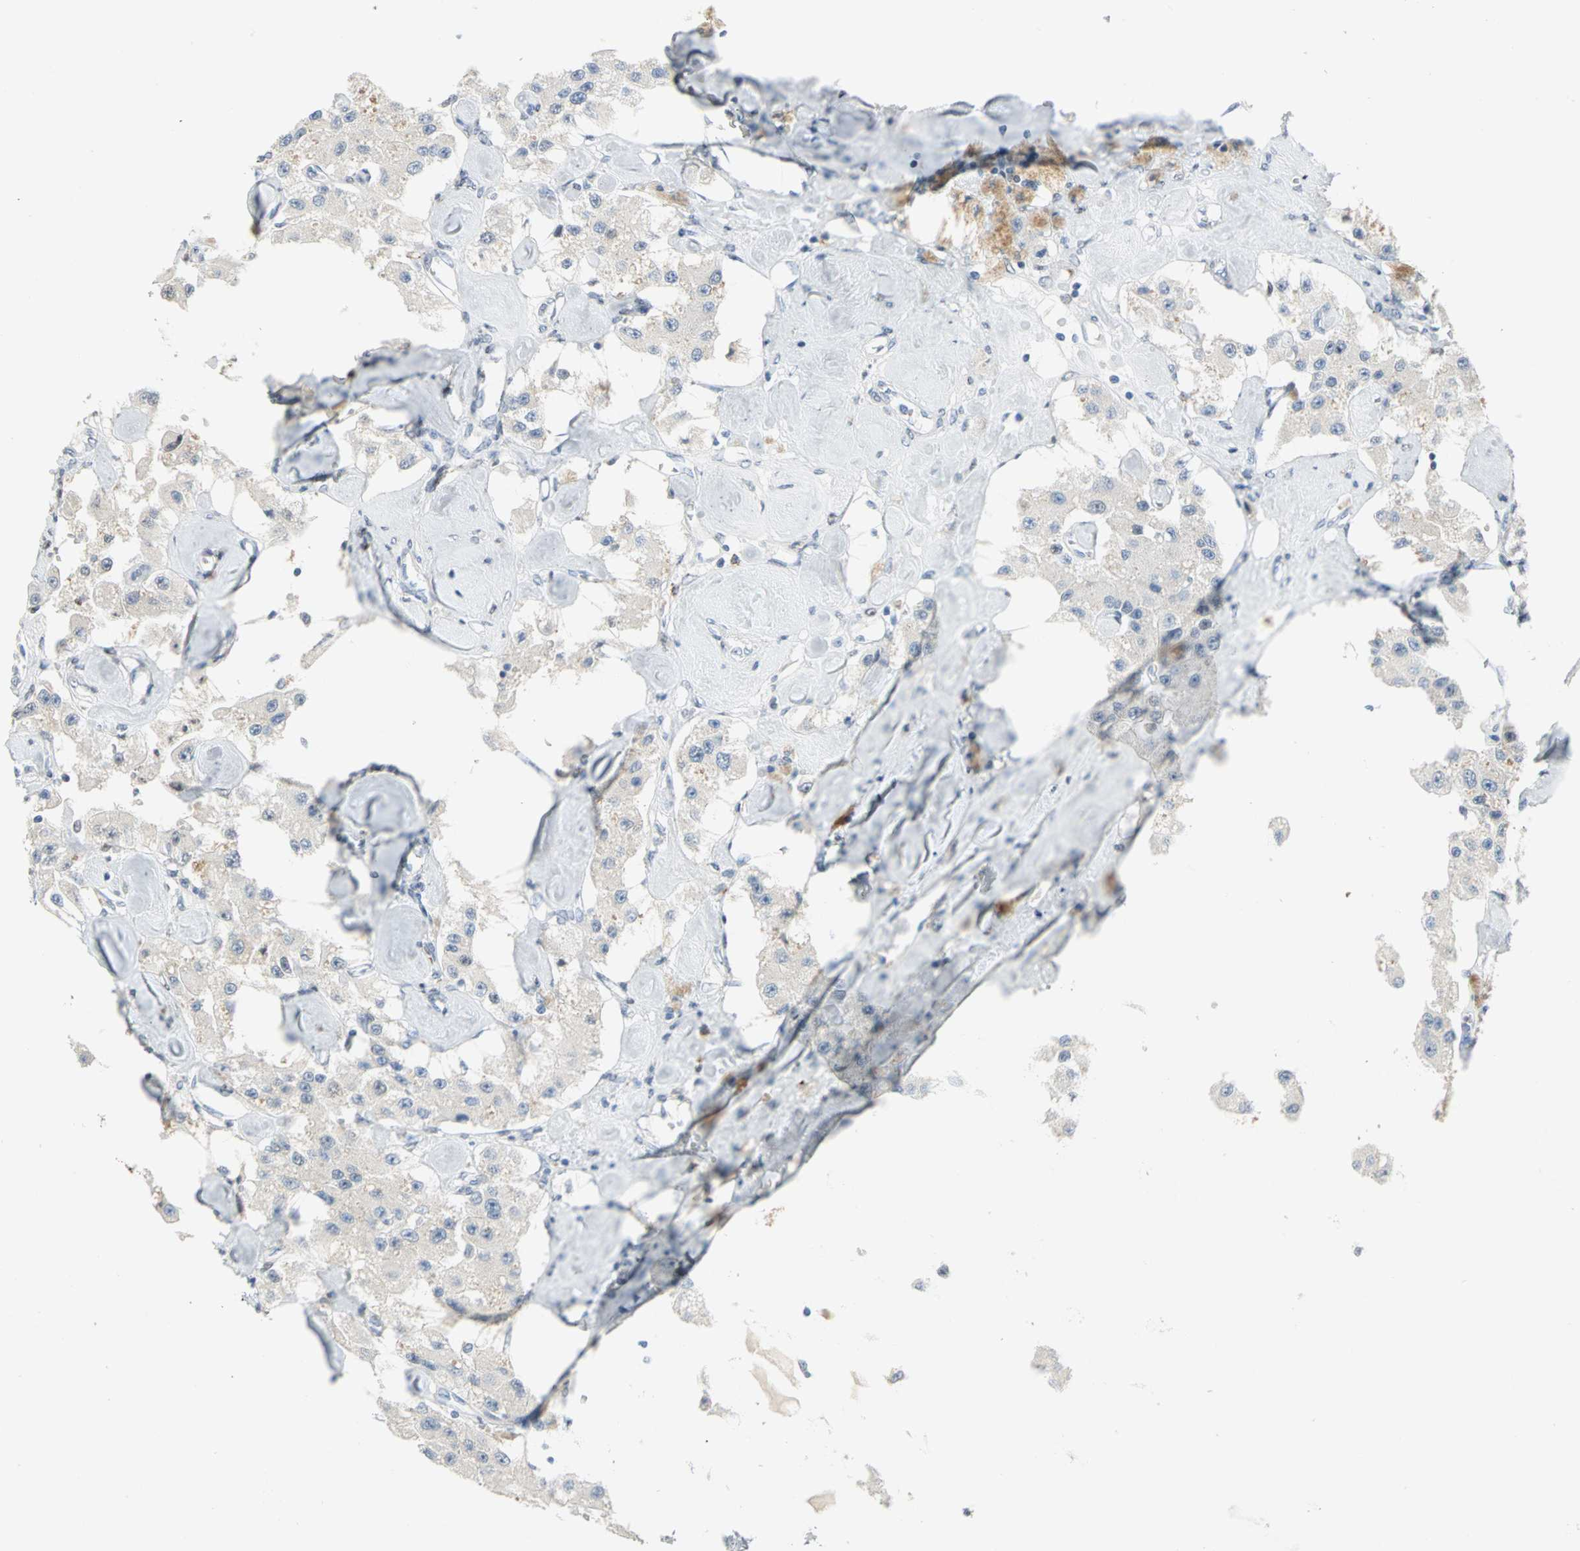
{"staining": {"intensity": "weak", "quantity": ">75%", "location": "cytoplasmic/membranous"}, "tissue": "carcinoid", "cell_type": "Tumor cells", "image_type": "cancer", "snomed": [{"axis": "morphology", "description": "Carcinoid, malignant, NOS"}, {"axis": "topography", "description": "Pancreas"}], "caption": "This micrograph reveals IHC staining of human malignant carcinoid, with low weak cytoplasmic/membranous positivity in approximately >75% of tumor cells.", "gene": "NAB2", "patient": {"sex": "male", "age": 41}}